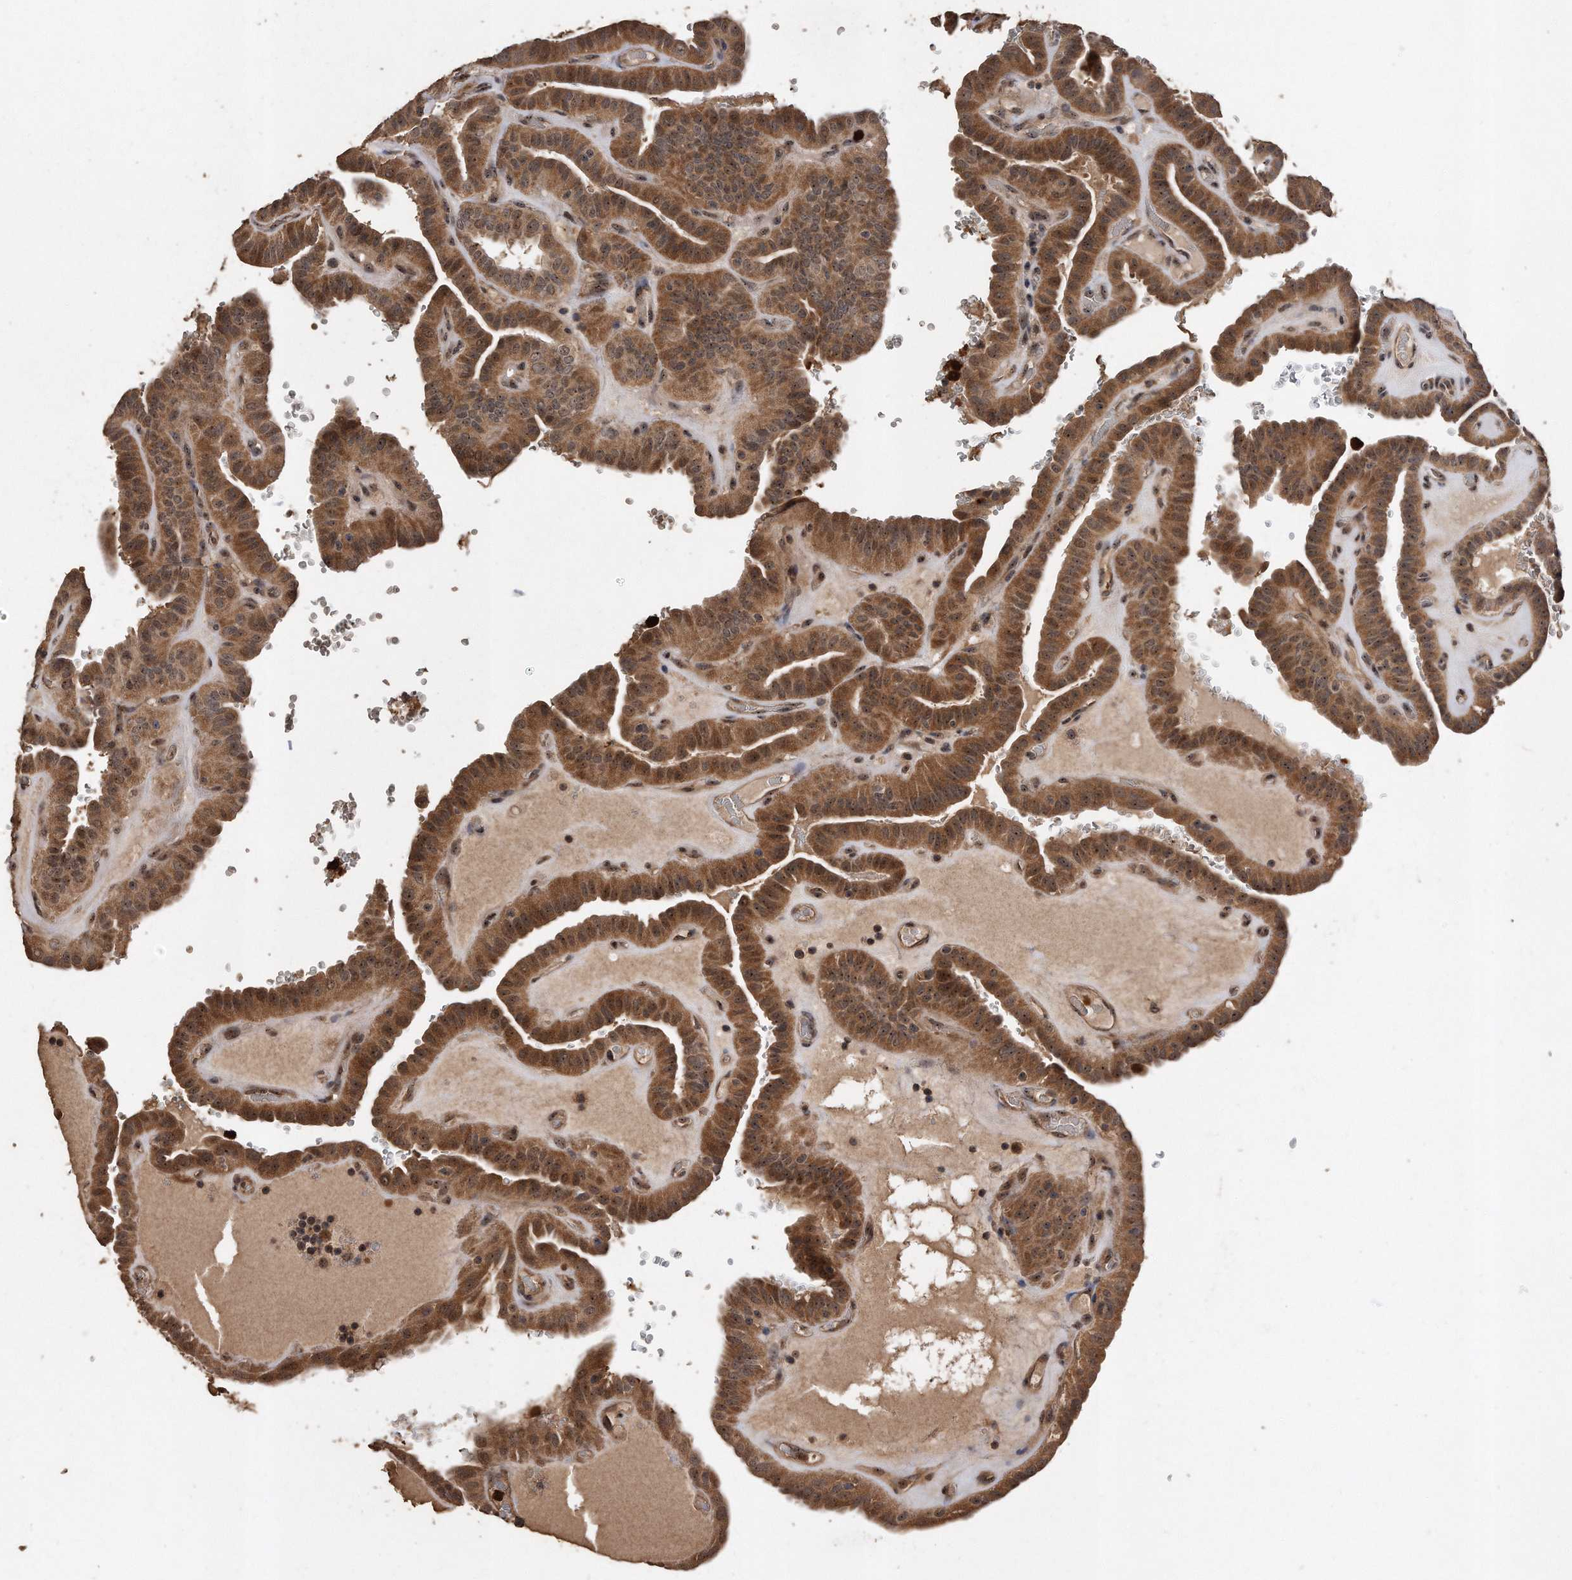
{"staining": {"intensity": "moderate", "quantity": ">75%", "location": "cytoplasmic/membranous,nuclear"}, "tissue": "thyroid cancer", "cell_type": "Tumor cells", "image_type": "cancer", "snomed": [{"axis": "morphology", "description": "Papillary adenocarcinoma, NOS"}, {"axis": "topography", "description": "Thyroid gland"}], "caption": "Thyroid cancer (papillary adenocarcinoma) tissue exhibits moderate cytoplasmic/membranous and nuclear staining in approximately >75% of tumor cells", "gene": "PELO", "patient": {"sex": "male", "age": 77}}